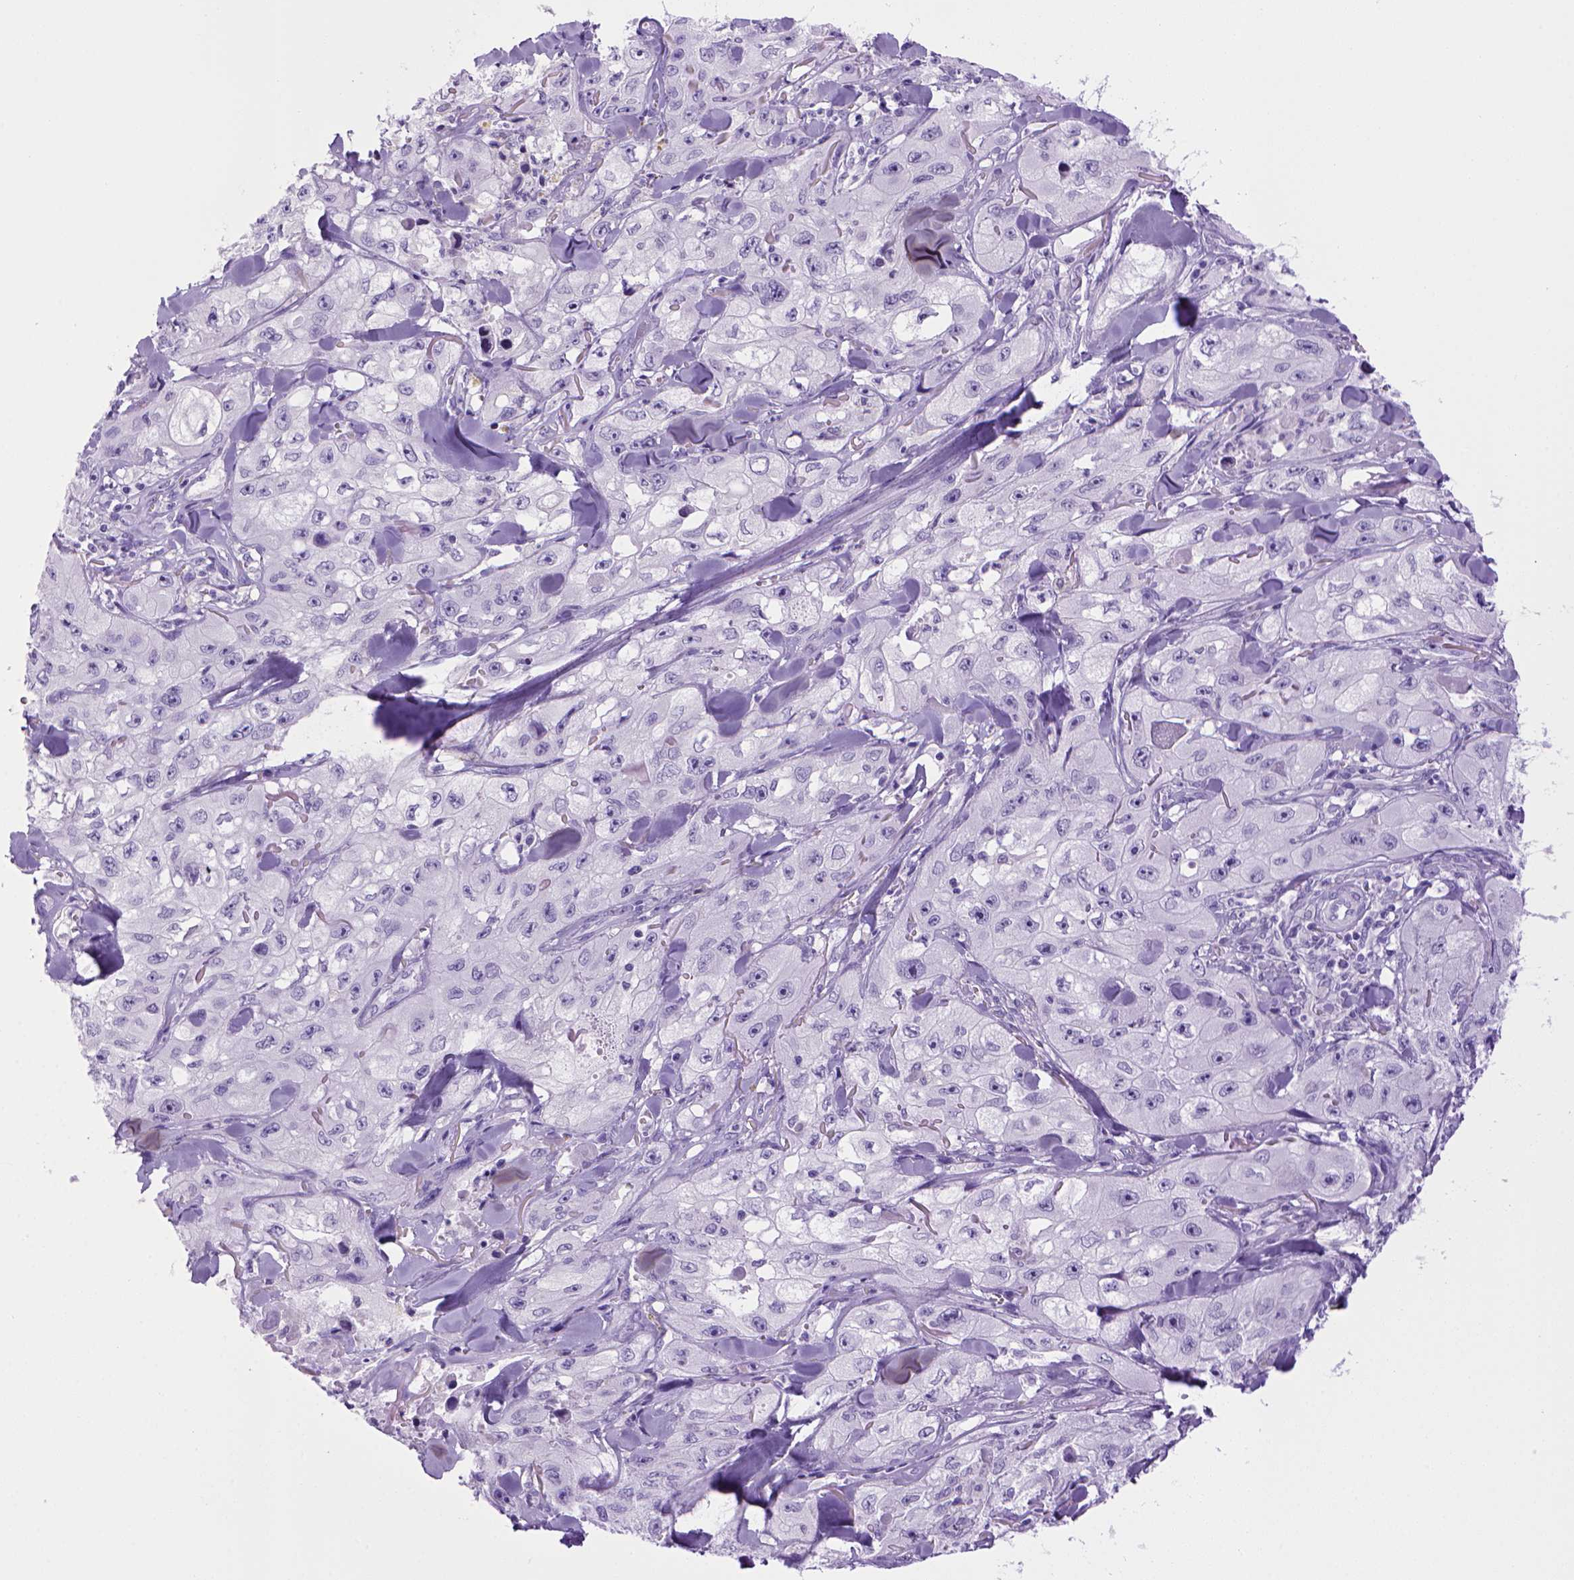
{"staining": {"intensity": "negative", "quantity": "none", "location": "none"}, "tissue": "skin cancer", "cell_type": "Tumor cells", "image_type": "cancer", "snomed": [{"axis": "morphology", "description": "Squamous cell carcinoma, NOS"}, {"axis": "topography", "description": "Skin"}, {"axis": "topography", "description": "Subcutis"}], "caption": "High magnification brightfield microscopy of skin cancer (squamous cell carcinoma) stained with DAB (3,3'-diaminobenzidine) (brown) and counterstained with hematoxylin (blue): tumor cells show no significant staining. Nuclei are stained in blue.", "gene": "SGCG", "patient": {"sex": "male", "age": 73}}